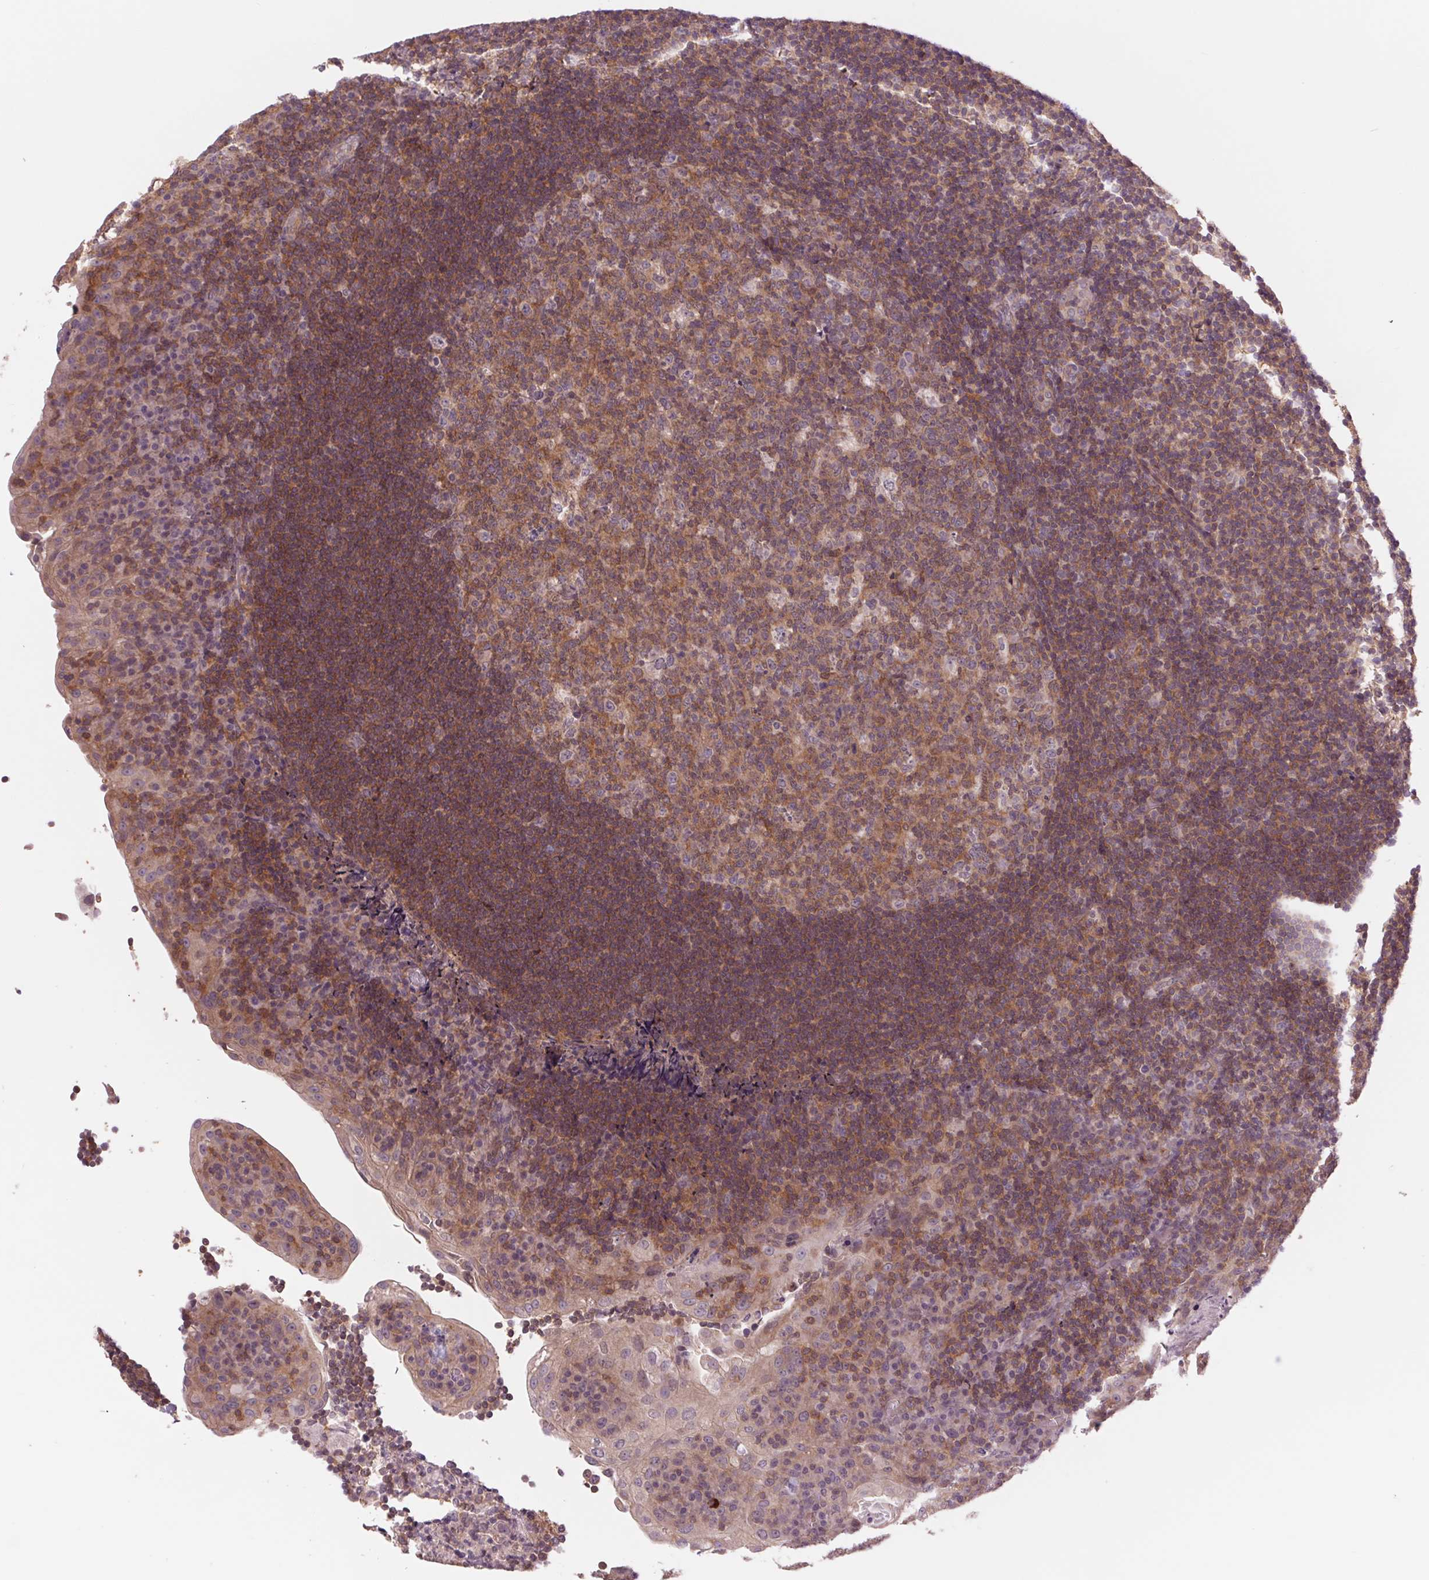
{"staining": {"intensity": "weak", "quantity": ">75%", "location": "cytoplasmic/membranous"}, "tissue": "tonsil", "cell_type": "Germinal center cells", "image_type": "normal", "snomed": [{"axis": "morphology", "description": "Normal tissue, NOS"}, {"axis": "topography", "description": "Tonsil"}], "caption": "Brown immunohistochemical staining in unremarkable tonsil reveals weak cytoplasmic/membranous positivity in about >75% of germinal center cells.", "gene": "SH3RF2", "patient": {"sex": "male", "age": 17}}